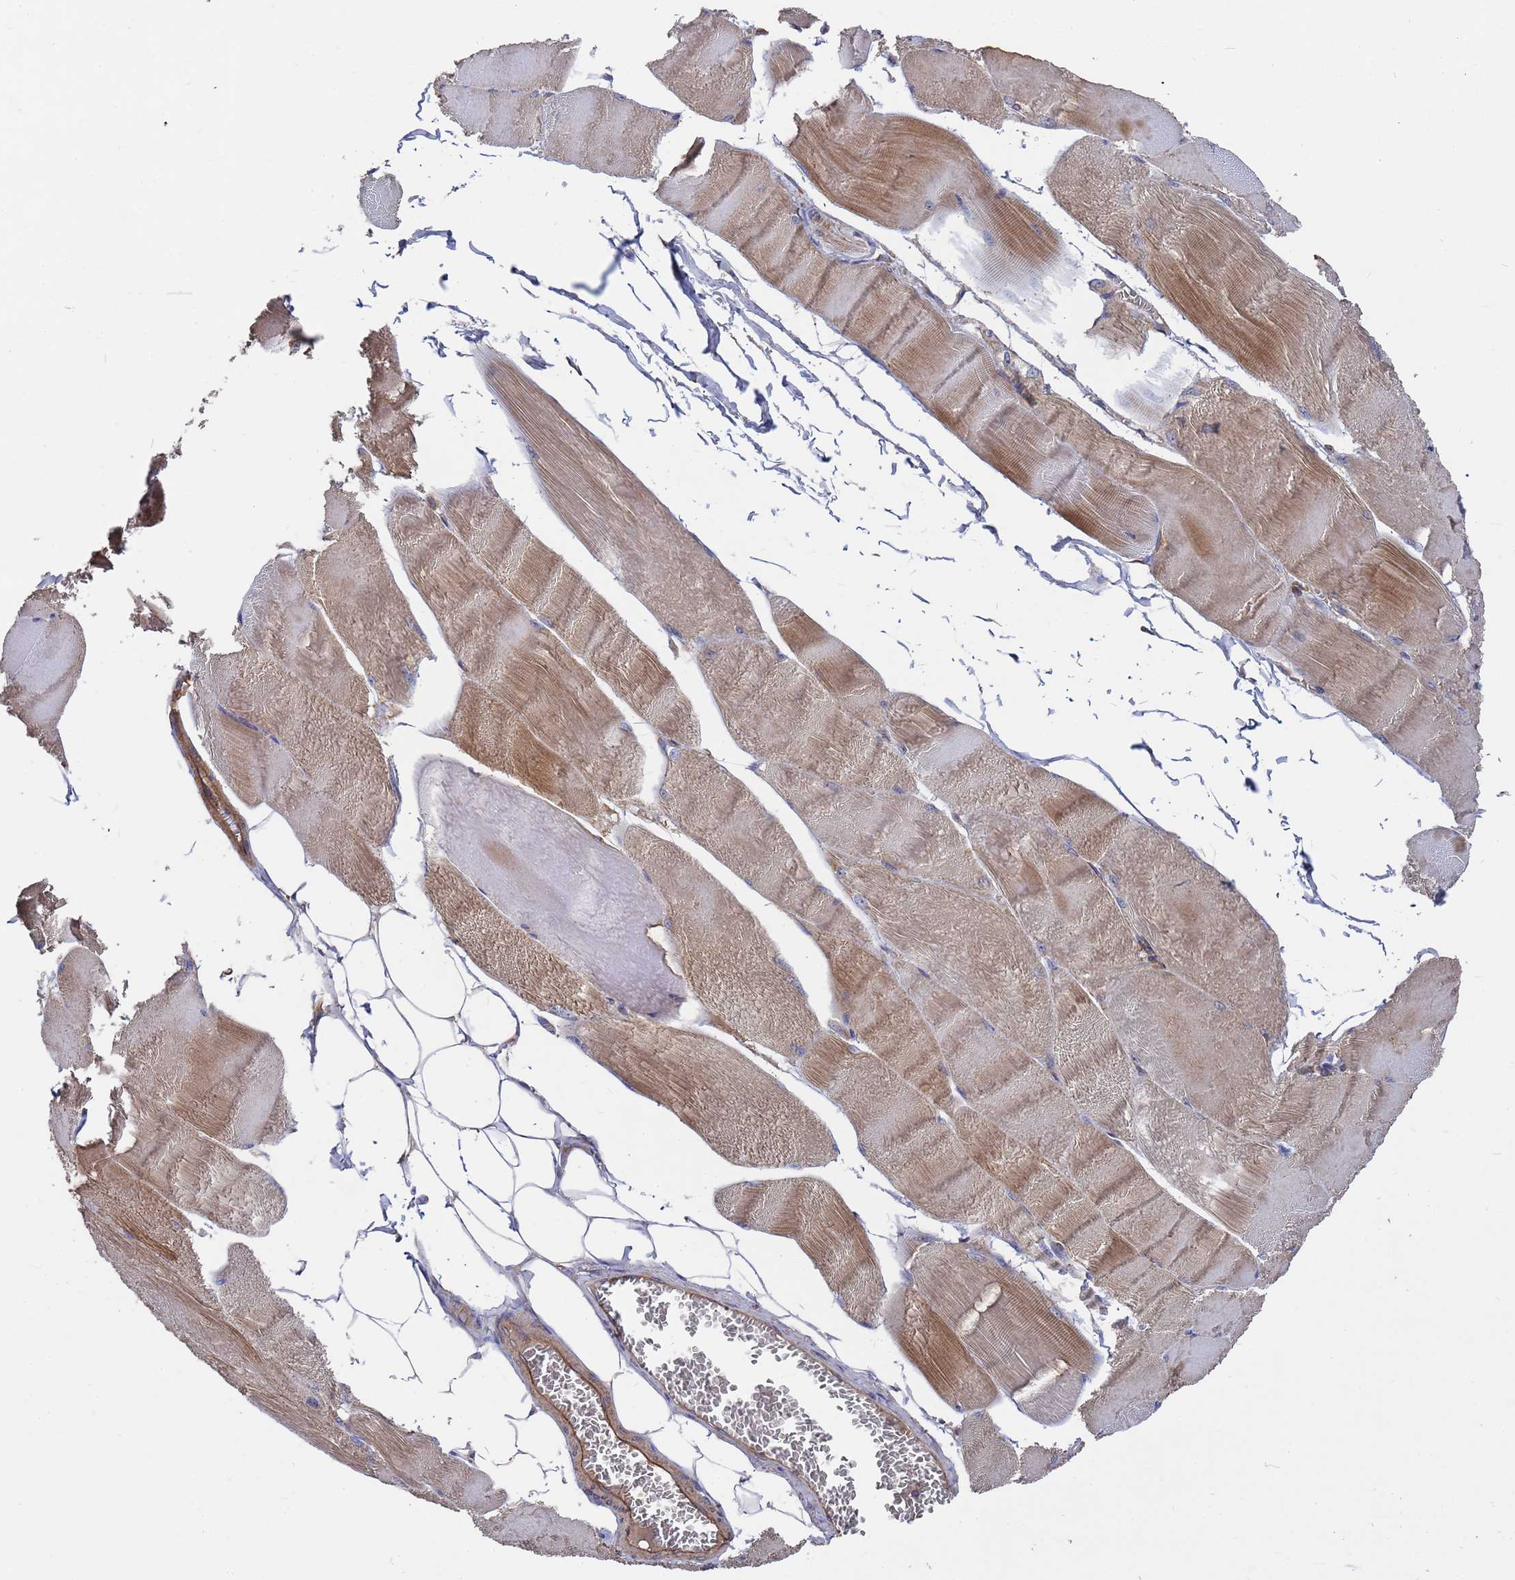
{"staining": {"intensity": "moderate", "quantity": "25%-75%", "location": "cytoplasmic/membranous"}, "tissue": "skeletal muscle", "cell_type": "Myocytes", "image_type": "normal", "snomed": [{"axis": "morphology", "description": "Normal tissue, NOS"}, {"axis": "morphology", "description": "Basal cell carcinoma"}, {"axis": "topography", "description": "Skeletal muscle"}], "caption": "Immunohistochemistry (IHC) of benign skeletal muscle displays medium levels of moderate cytoplasmic/membranous expression in about 25%-75% of myocytes. (DAB IHC with brightfield microscopy, high magnification).", "gene": "PYCR1", "patient": {"sex": "female", "age": 64}}